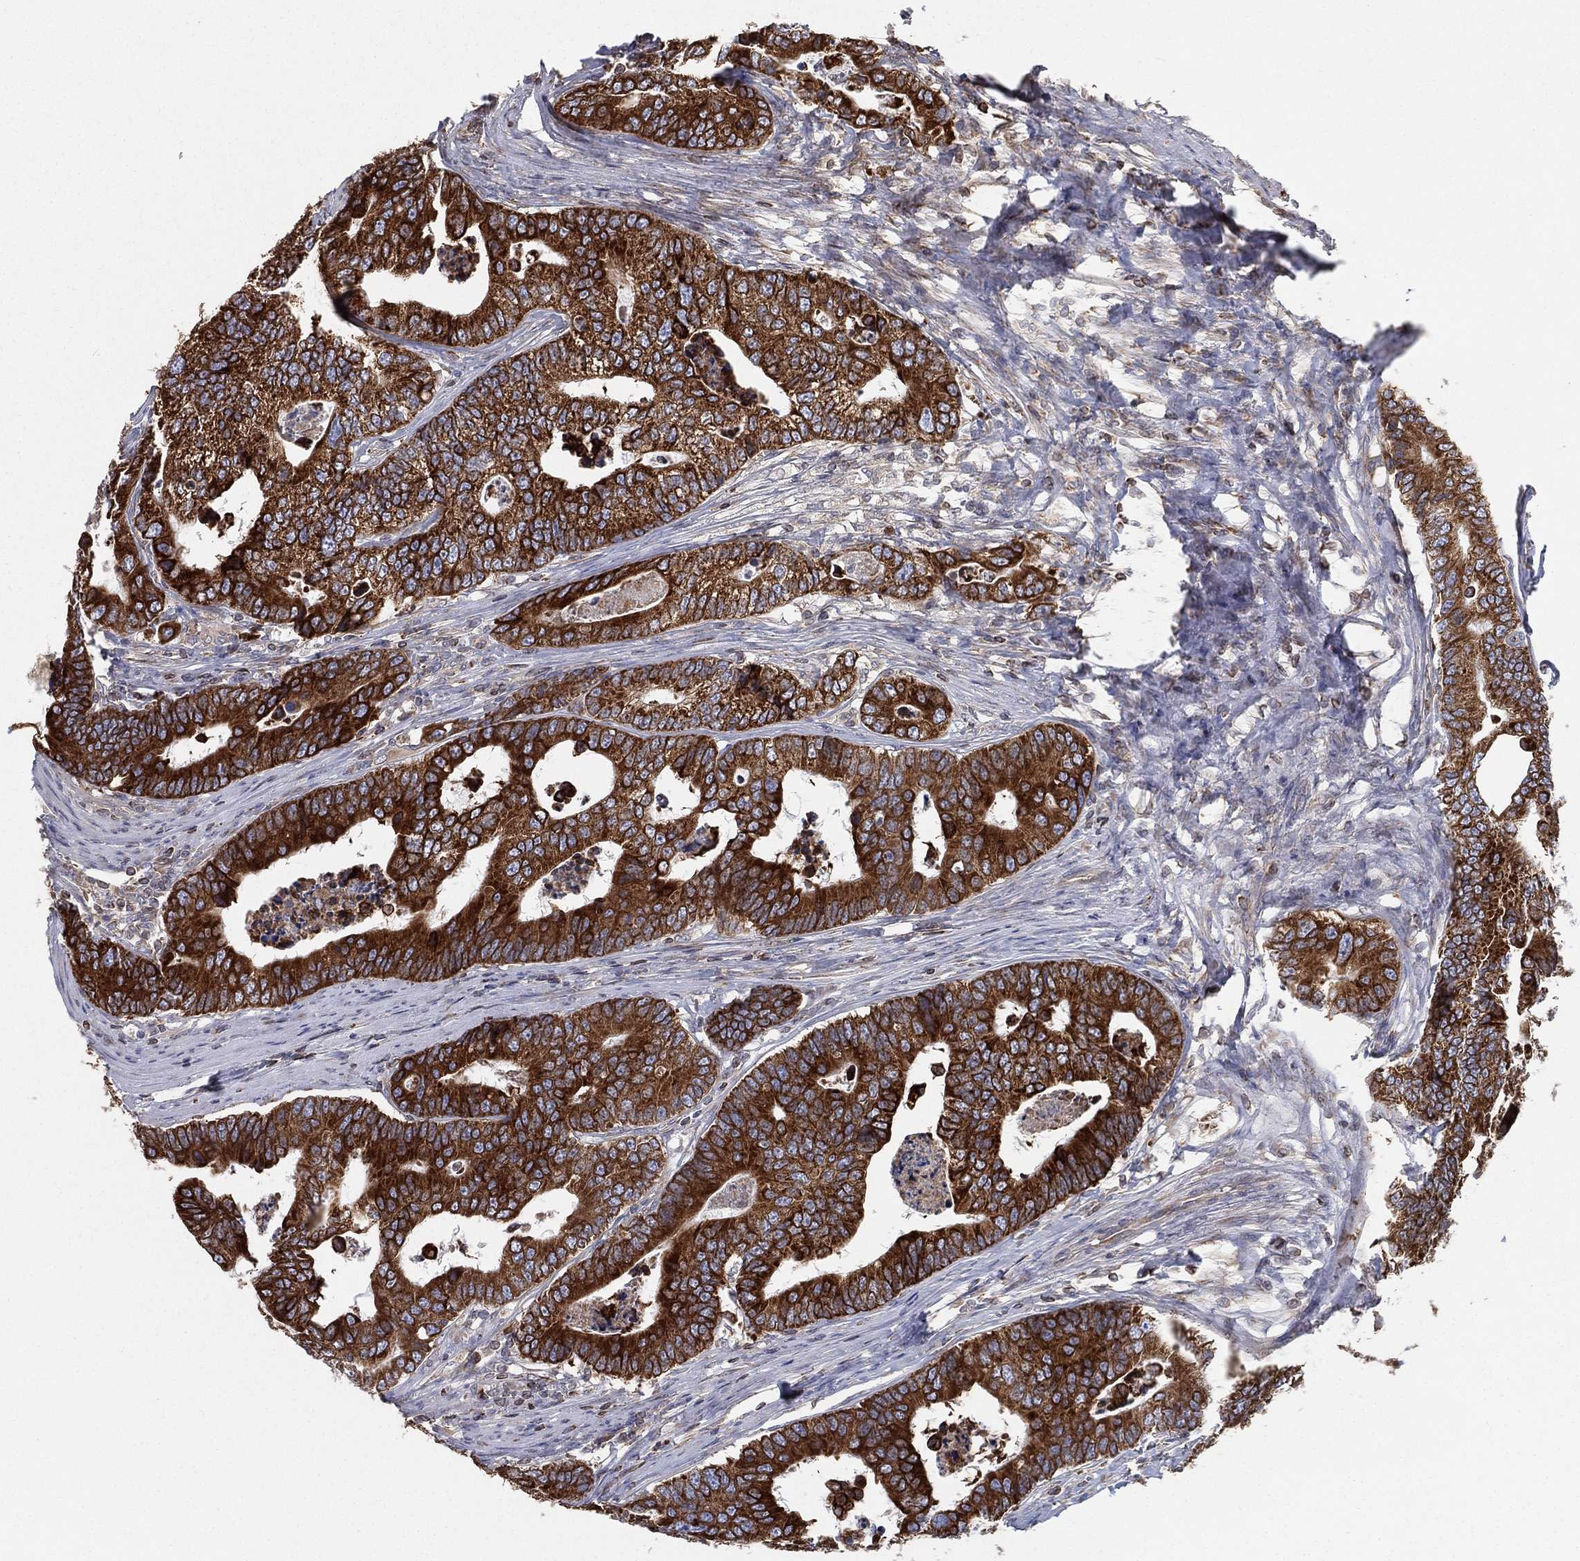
{"staining": {"intensity": "strong", "quantity": "25%-75%", "location": "cytoplasmic/membranous"}, "tissue": "colorectal cancer", "cell_type": "Tumor cells", "image_type": "cancer", "snomed": [{"axis": "morphology", "description": "Adenocarcinoma, NOS"}, {"axis": "topography", "description": "Colon"}], "caption": "A histopathology image of human colorectal adenocarcinoma stained for a protein displays strong cytoplasmic/membranous brown staining in tumor cells.", "gene": "CYB5B", "patient": {"sex": "female", "age": 72}}